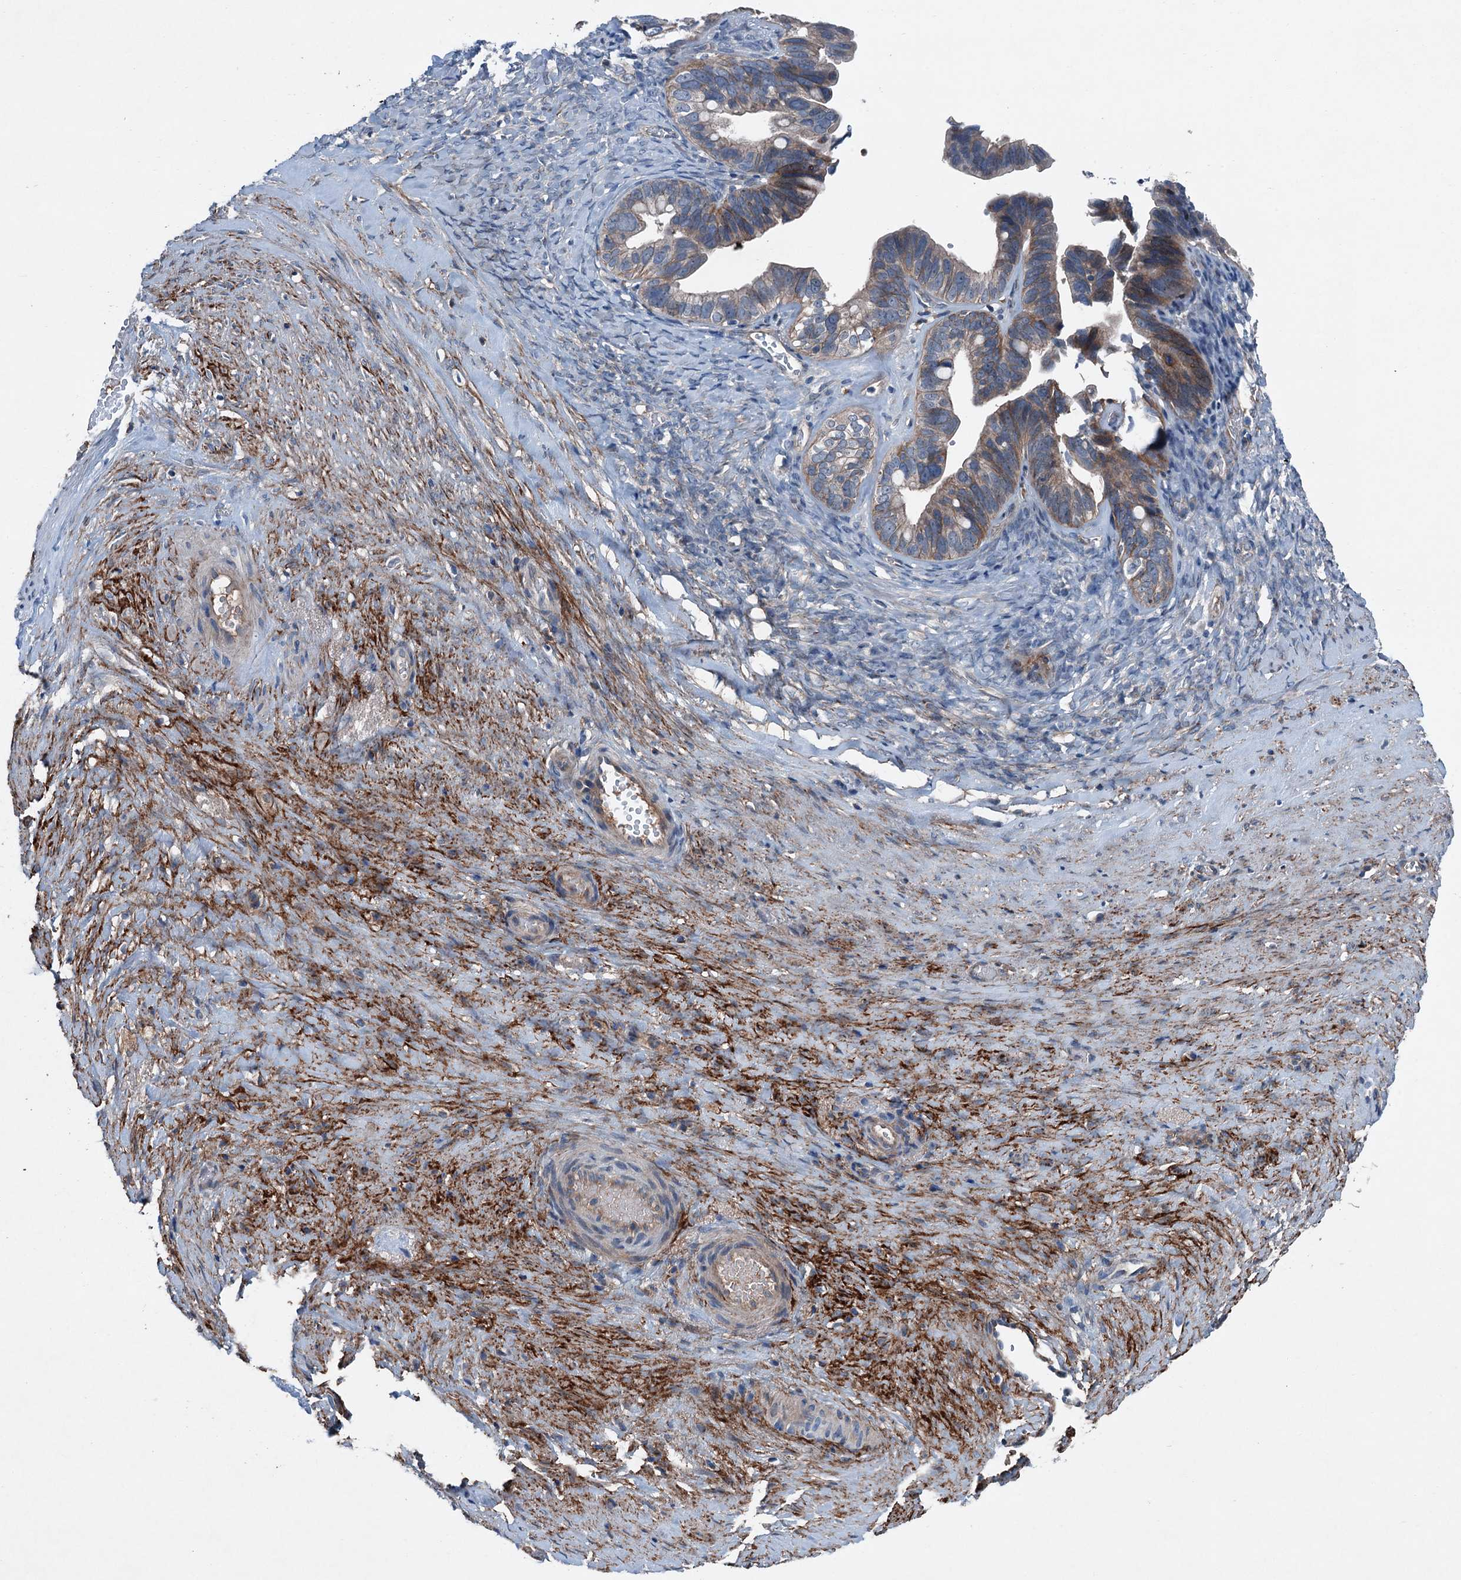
{"staining": {"intensity": "moderate", "quantity": "<25%", "location": "cytoplasmic/membranous"}, "tissue": "ovarian cancer", "cell_type": "Tumor cells", "image_type": "cancer", "snomed": [{"axis": "morphology", "description": "Cystadenocarcinoma, serous, NOS"}, {"axis": "topography", "description": "Ovary"}], "caption": "An IHC image of tumor tissue is shown. Protein staining in brown shows moderate cytoplasmic/membranous positivity in ovarian serous cystadenocarcinoma within tumor cells.", "gene": "SLC2A10", "patient": {"sex": "female", "age": 56}}